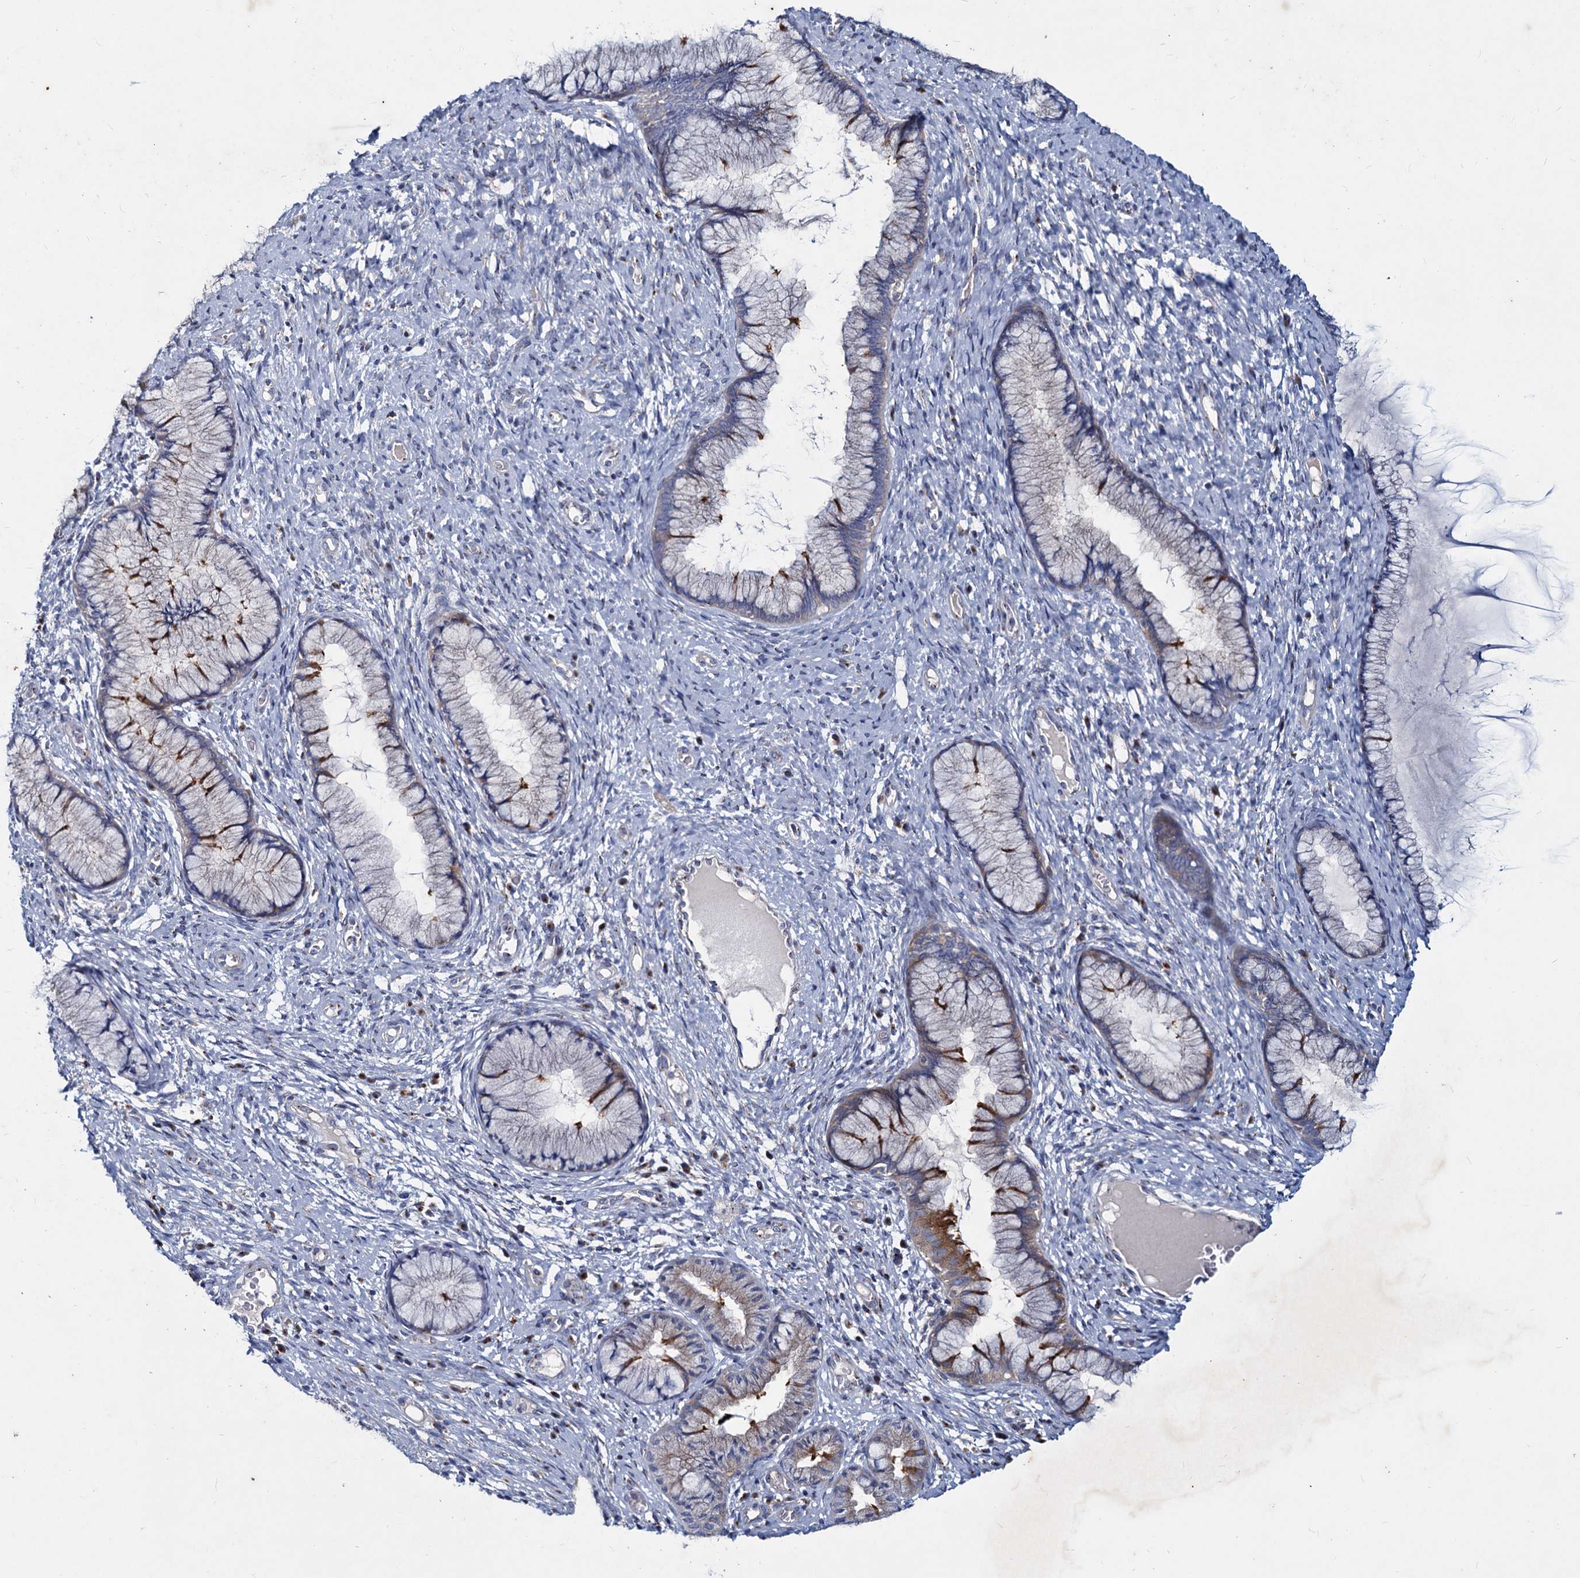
{"staining": {"intensity": "moderate", "quantity": "<25%", "location": "cytoplasmic/membranous"}, "tissue": "cervix", "cell_type": "Glandular cells", "image_type": "normal", "snomed": [{"axis": "morphology", "description": "Normal tissue, NOS"}, {"axis": "topography", "description": "Cervix"}], "caption": "IHC of normal human cervix demonstrates low levels of moderate cytoplasmic/membranous expression in approximately <25% of glandular cells.", "gene": "AGBL4", "patient": {"sex": "female", "age": 42}}